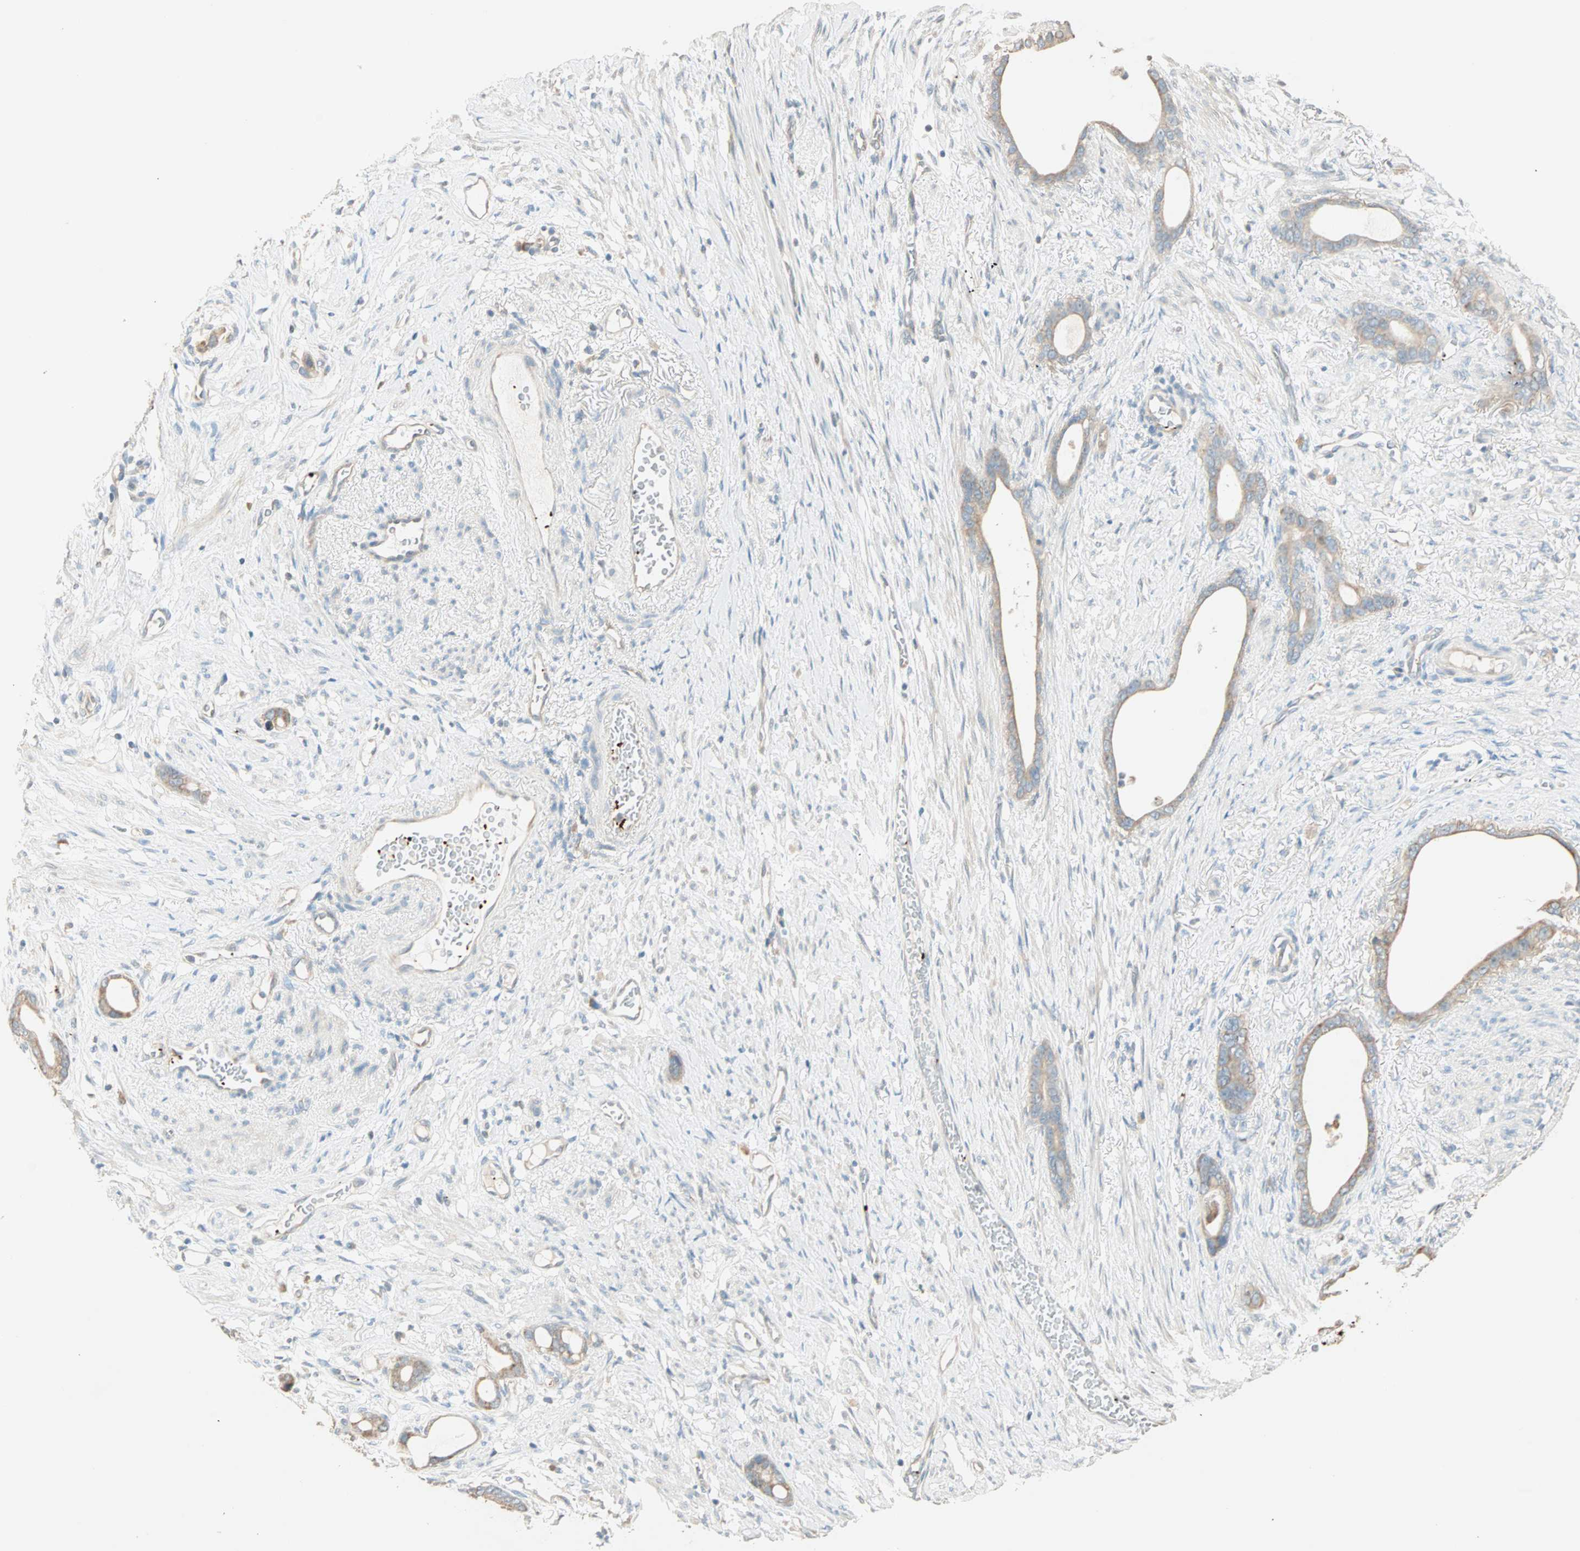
{"staining": {"intensity": "weak", "quantity": "25%-75%", "location": "cytoplasmic/membranous"}, "tissue": "stomach cancer", "cell_type": "Tumor cells", "image_type": "cancer", "snomed": [{"axis": "morphology", "description": "Adenocarcinoma, NOS"}, {"axis": "topography", "description": "Stomach"}], "caption": "Tumor cells demonstrate low levels of weak cytoplasmic/membranous positivity in approximately 25%-75% of cells in adenocarcinoma (stomach).", "gene": "RAD18", "patient": {"sex": "female", "age": 75}}